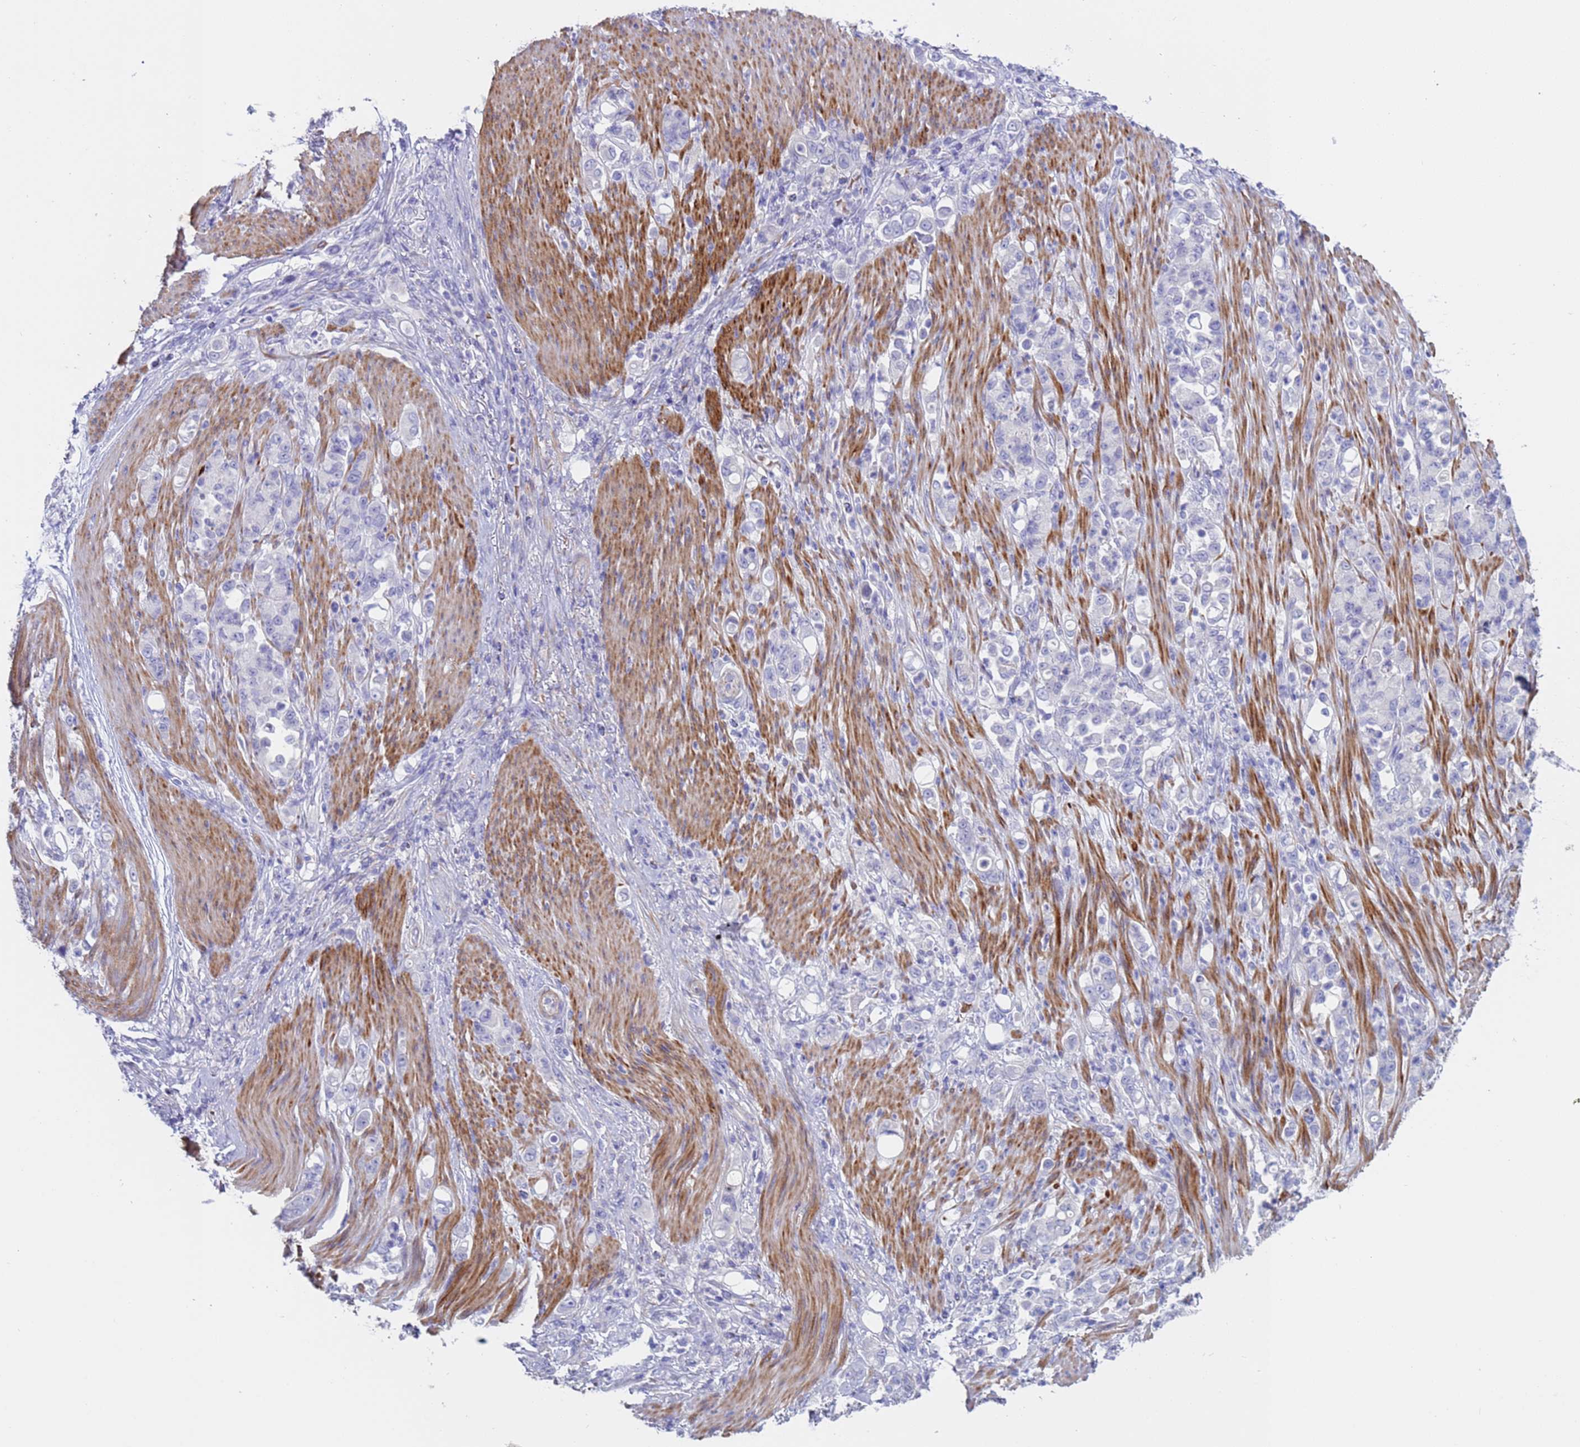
{"staining": {"intensity": "negative", "quantity": "none", "location": "none"}, "tissue": "stomach cancer", "cell_type": "Tumor cells", "image_type": "cancer", "snomed": [{"axis": "morphology", "description": "Normal tissue, NOS"}, {"axis": "morphology", "description": "Adenocarcinoma, NOS"}, {"axis": "topography", "description": "Stomach"}], "caption": "There is no significant expression in tumor cells of stomach cancer.", "gene": "KBTBD3", "patient": {"sex": "female", "age": 79}}